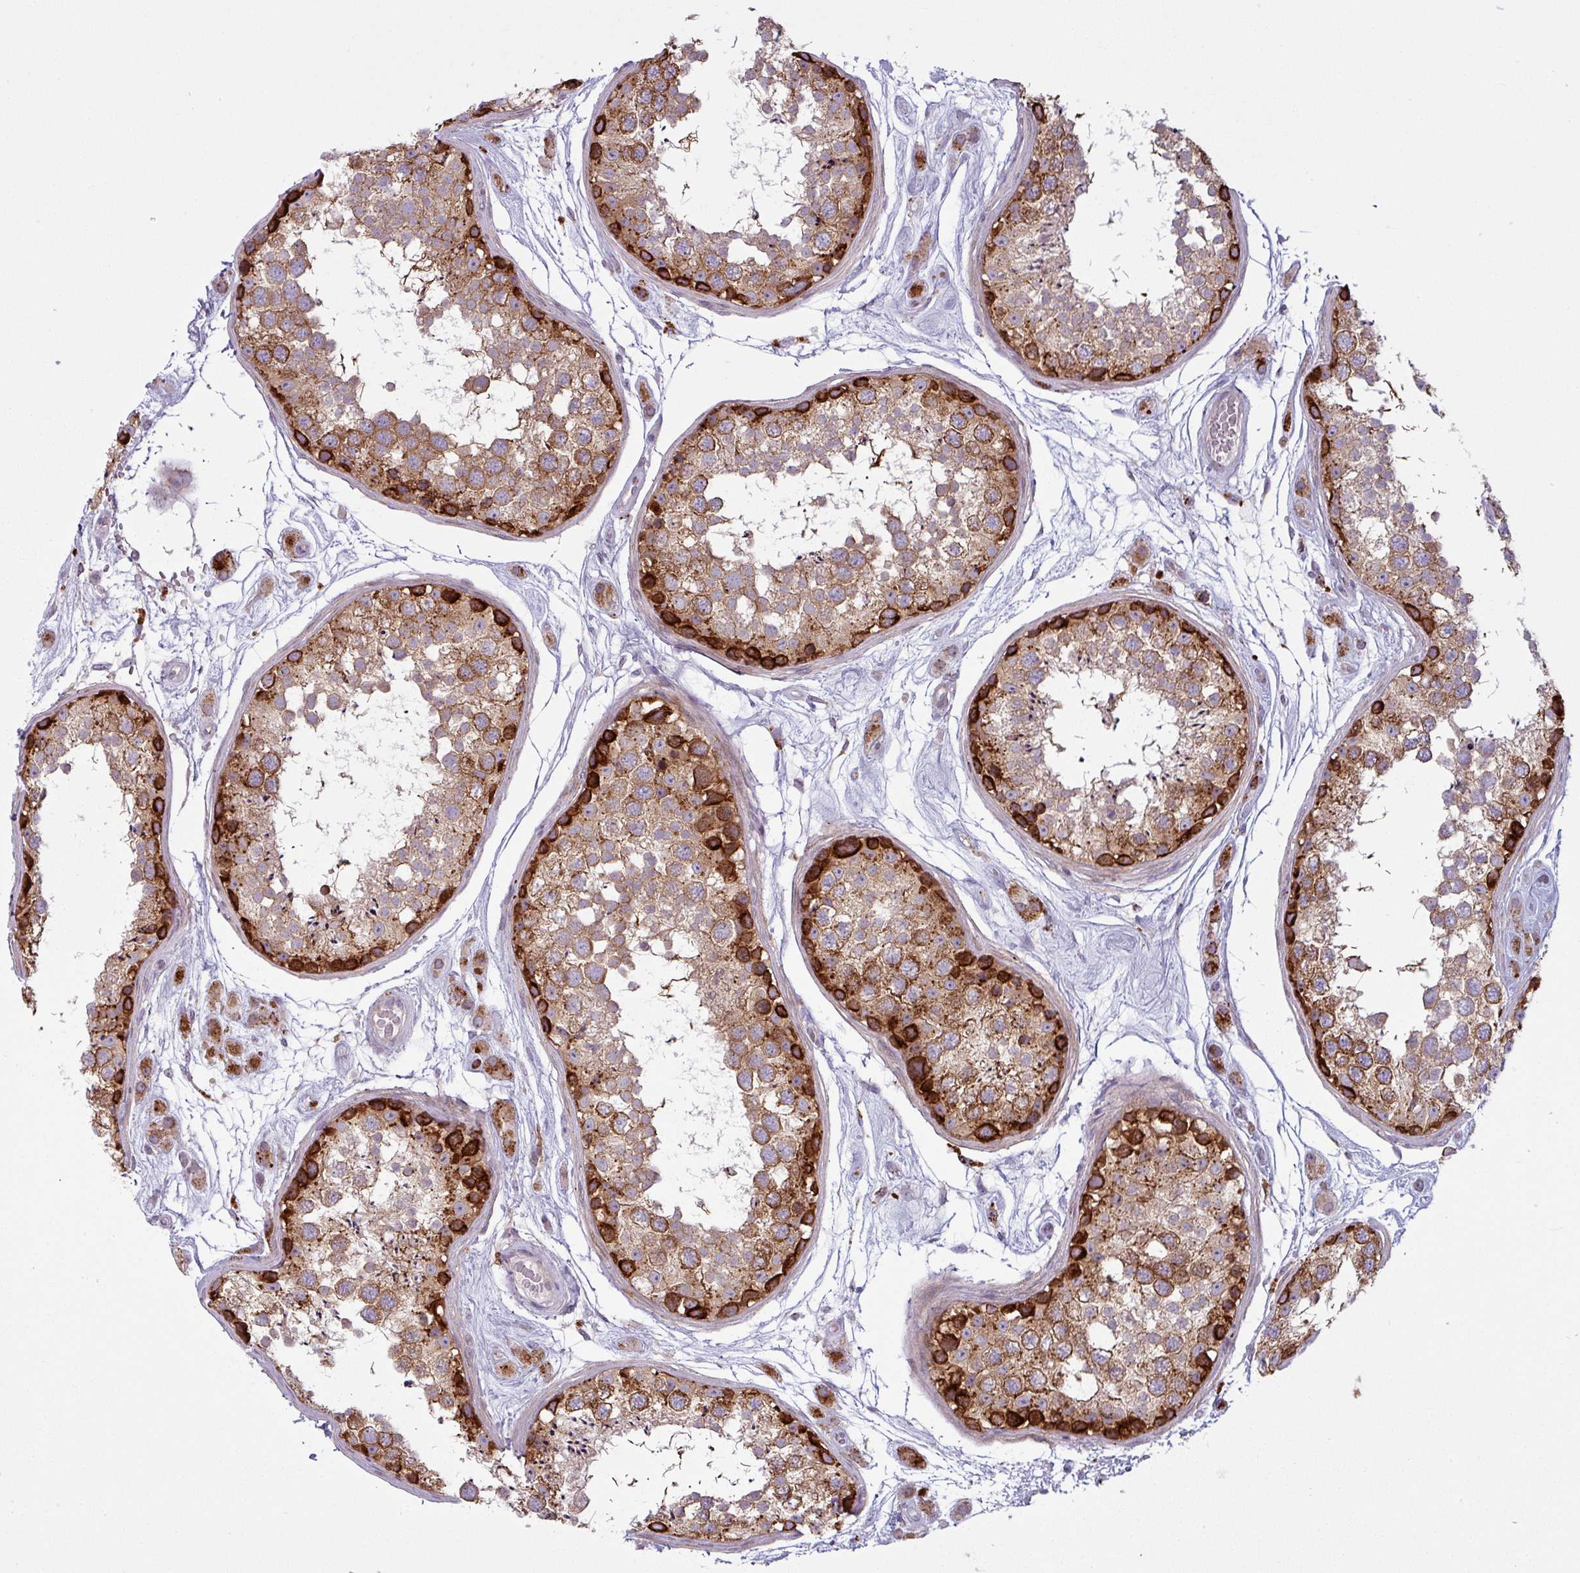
{"staining": {"intensity": "strong", "quantity": ">75%", "location": "cytoplasmic/membranous"}, "tissue": "testis", "cell_type": "Cells in seminiferous ducts", "image_type": "normal", "snomed": [{"axis": "morphology", "description": "Normal tissue, NOS"}, {"axis": "topography", "description": "Testis"}], "caption": "An immunohistochemistry (IHC) micrograph of normal tissue is shown. Protein staining in brown highlights strong cytoplasmic/membranous positivity in testis within cells in seminiferous ducts. The staining is performed using DAB (3,3'-diaminobenzidine) brown chromogen to label protein expression. The nuclei are counter-stained blue using hematoxylin.", "gene": "MAP7D2", "patient": {"sex": "male", "age": 25}}